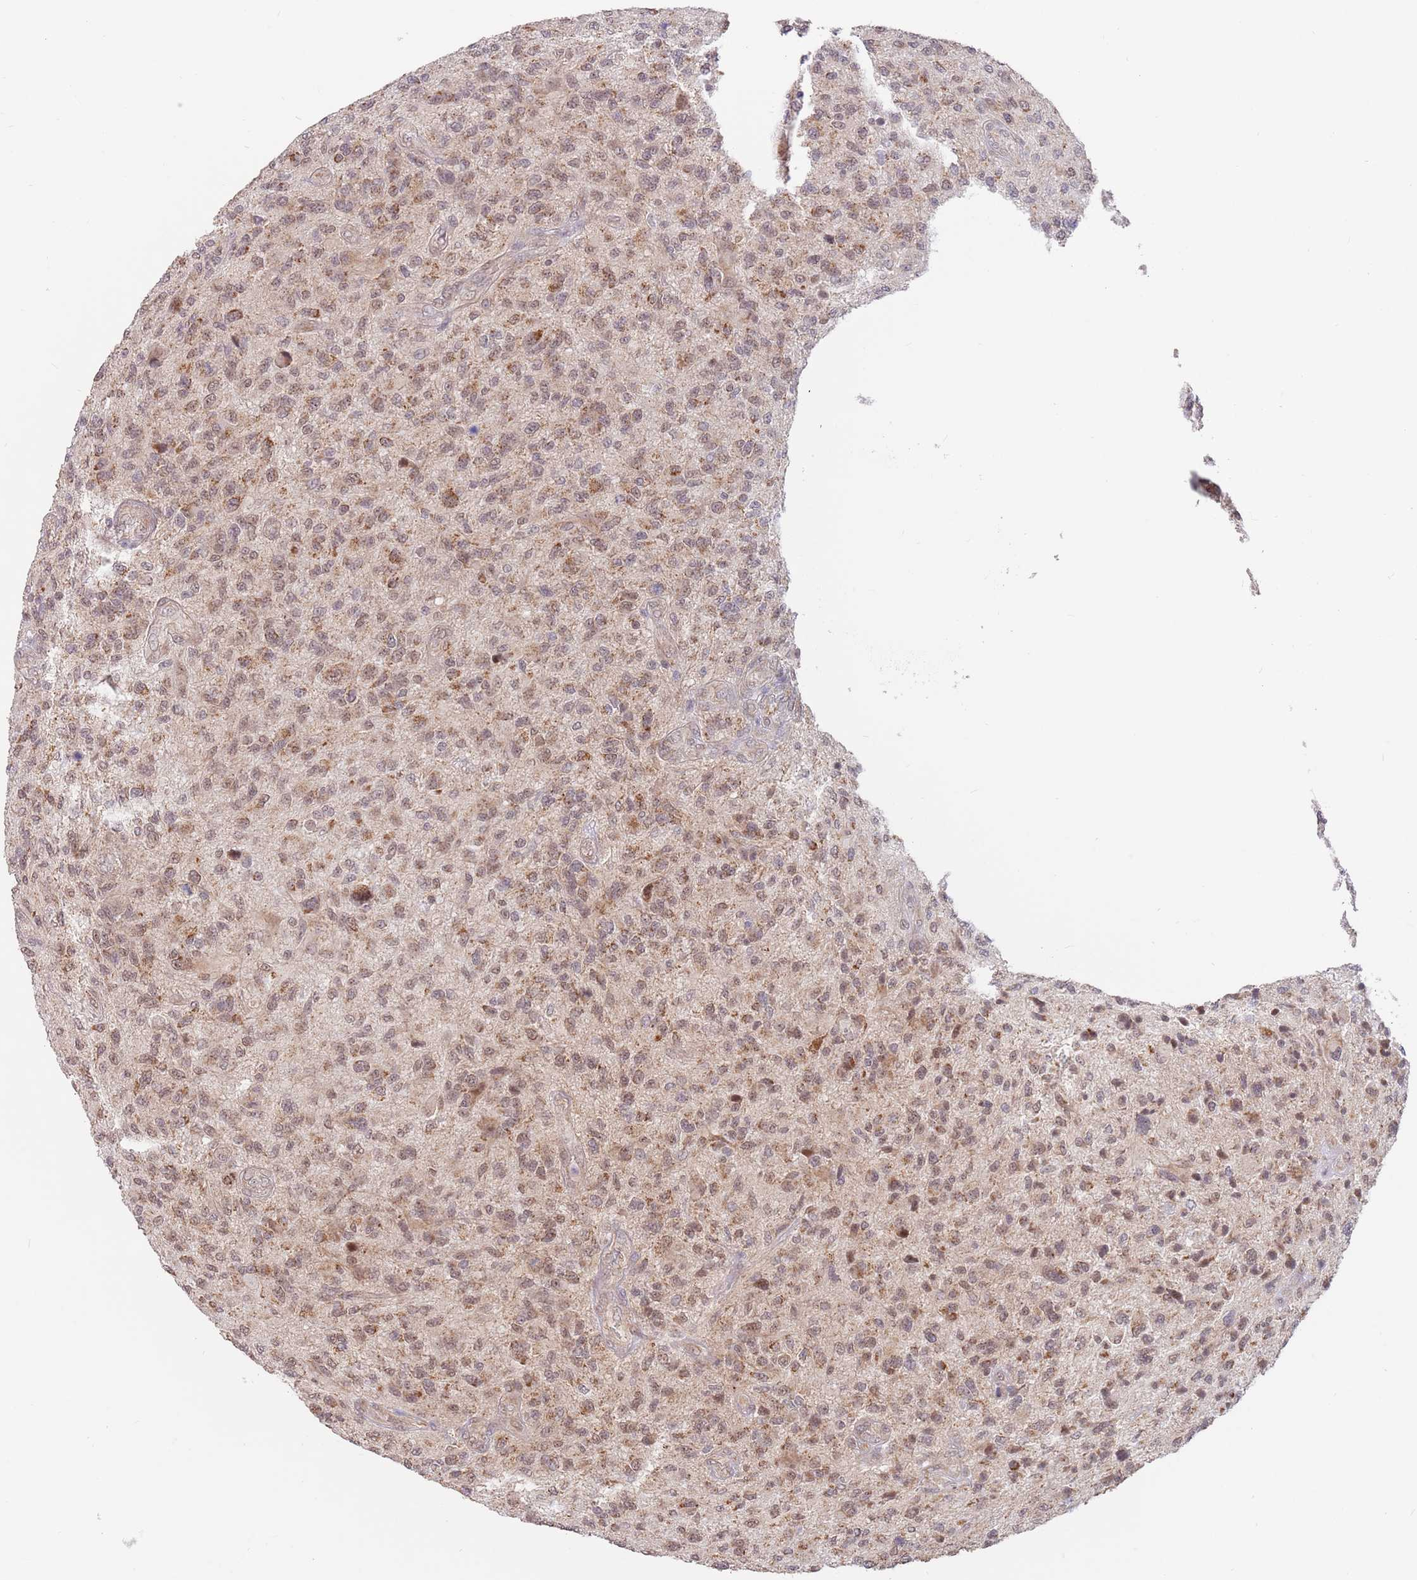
{"staining": {"intensity": "moderate", "quantity": ">75%", "location": "cytoplasmic/membranous,nuclear"}, "tissue": "glioma", "cell_type": "Tumor cells", "image_type": "cancer", "snomed": [{"axis": "morphology", "description": "Glioma, malignant, High grade"}, {"axis": "topography", "description": "Brain"}], "caption": "Glioma stained for a protein (brown) shows moderate cytoplasmic/membranous and nuclear positive expression in approximately >75% of tumor cells.", "gene": "UQCC3", "patient": {"sex": "male", "age": 47}}